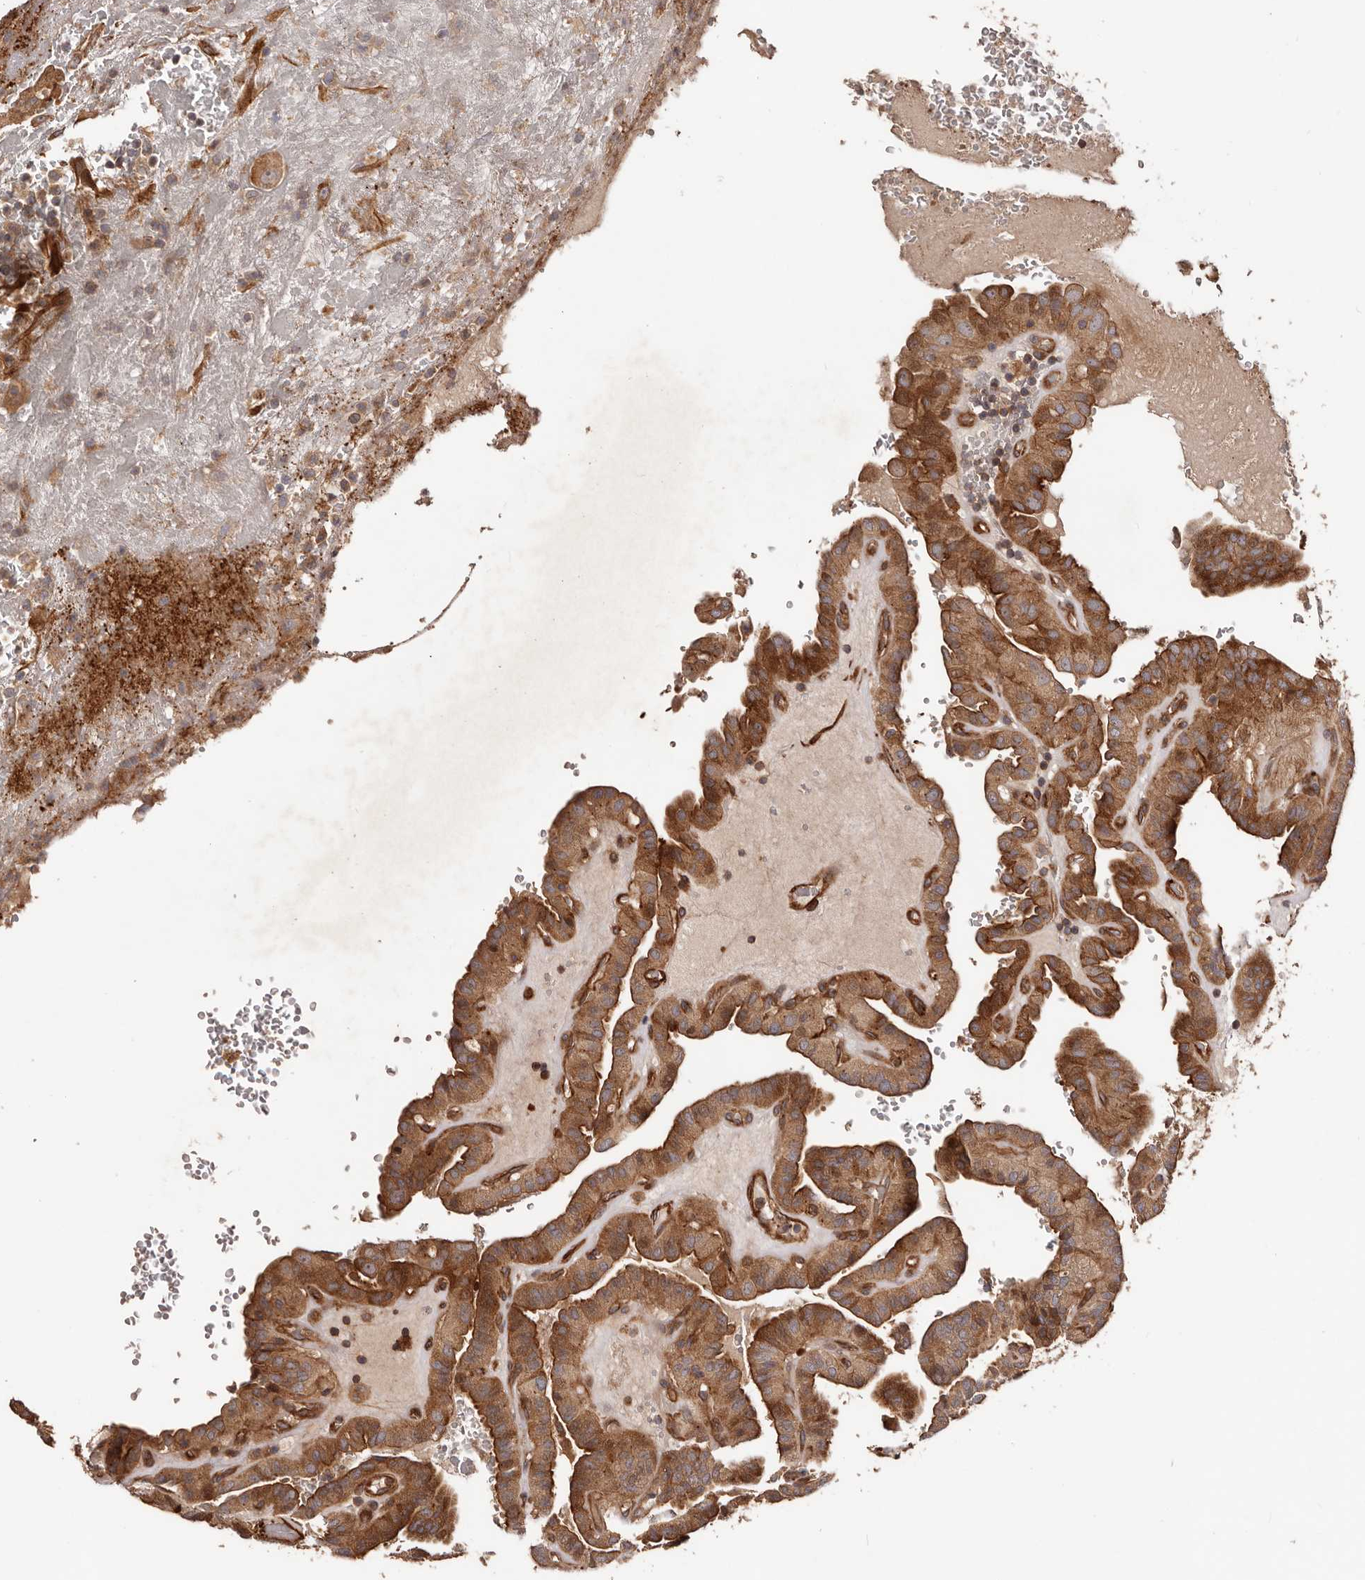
{"staining": {"intensity": "strong", "quantity": ">75%", "location": "cytoplasmic/membranous"}, "tissue": "thyroid cancer", "cell_type": "Tumor cells", "image_type": "cancer", "snomed": [{"axis": "morphology", "description": "Papillary adenocarcinoma, NOS"}, {"axis": "topography", "description": "Thyroid gland"}], "caption": "Papillary adenocarcinoma (thyroid) stained with immunohistochemistry reveals strong cytoplasmic/membranous positivity in approximately >75% of tumor cells.", "gene": "GTPBP1", "patient": {"sex": "male", "age": 77}}